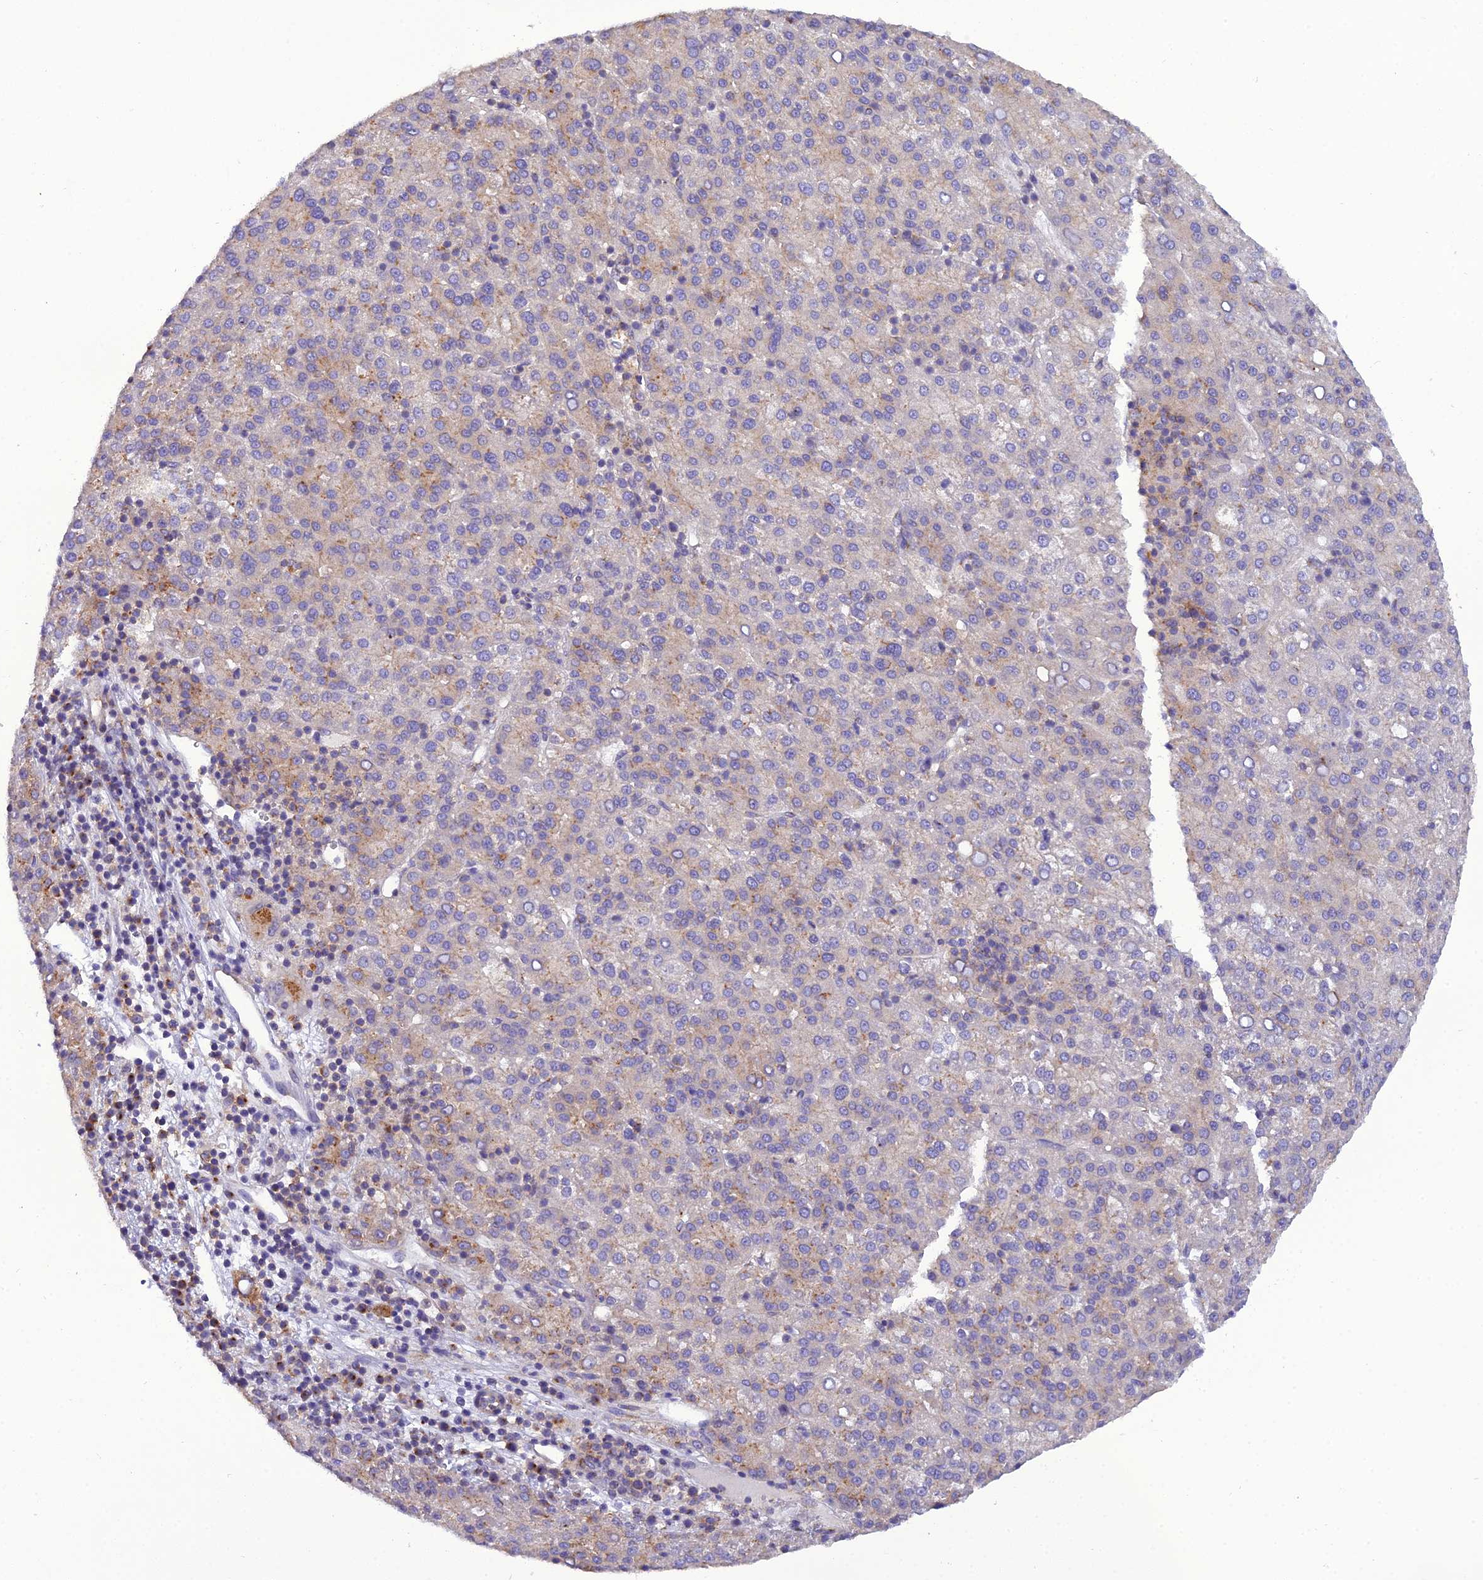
{"staining": {"intensity": "moderate", "quantity": "<25%", "location": "cytoplasmic/membranous"}, "tissue": "liver cancer", "cell_type": "Tumor cells", "image_type": "cancer", "snomed": [{"axis": "morphology", "description": "Carcinoma, Hepatocellular, NOS"}, {"axis": "topography", "description": "Liver"}], "caption": "Protein staining of hepatocellular carcinoma (liver) tissue reveals moderate cytoplasmic/membranous positivity in approximately <25% of tumor cells.", "gene": "GOLPH3", "patient": {"sex": "female", "age": 58}}